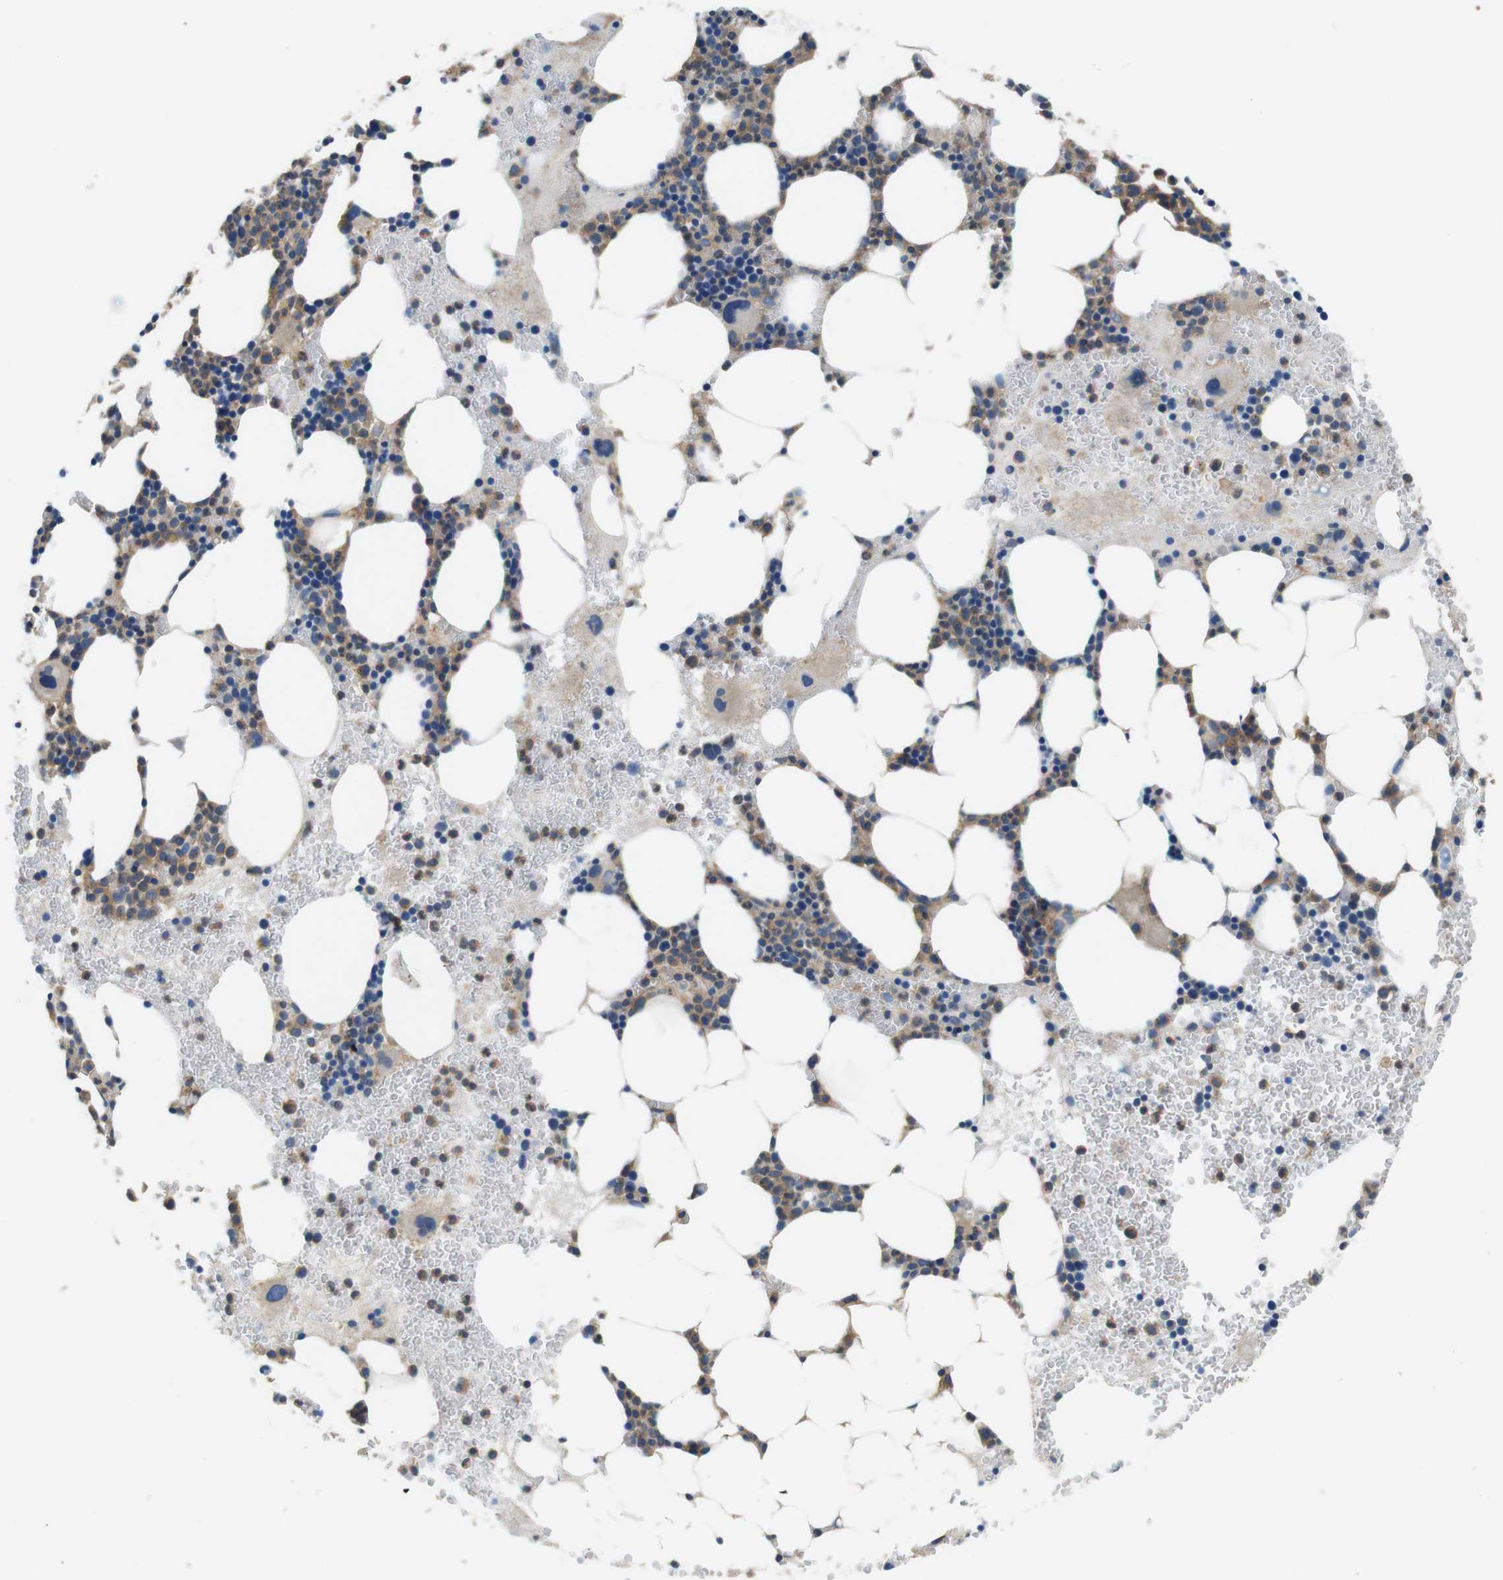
{"staining": {"intensity": "weak", "quantity": ">75%", "location": "cytoplasmic/membranous"}, "tissue": "bone marrow", "cell_type": "Hematopoietic cells", "image_type": "normal", "snomed": [{"axis": "morphology", "description": "Normal tissue, NOS"}, {"axis": "morphology", "description": "Inflammation, NOS"}, {"axis": "topography", "description": "Bone marrow"}], "caption": "A low amount of weak cytoplasmic/membranous expression is present in about >75% of hematopoietic cells in benign bone marrow. (Stains: DAB (3,3'-diaminobenzidine) in brown, nuclei in blue, Microscopy: brightfield microscopy at high magnification).", "gene": "DCTN1", "patient": {"sex": "female", "age": 76}}